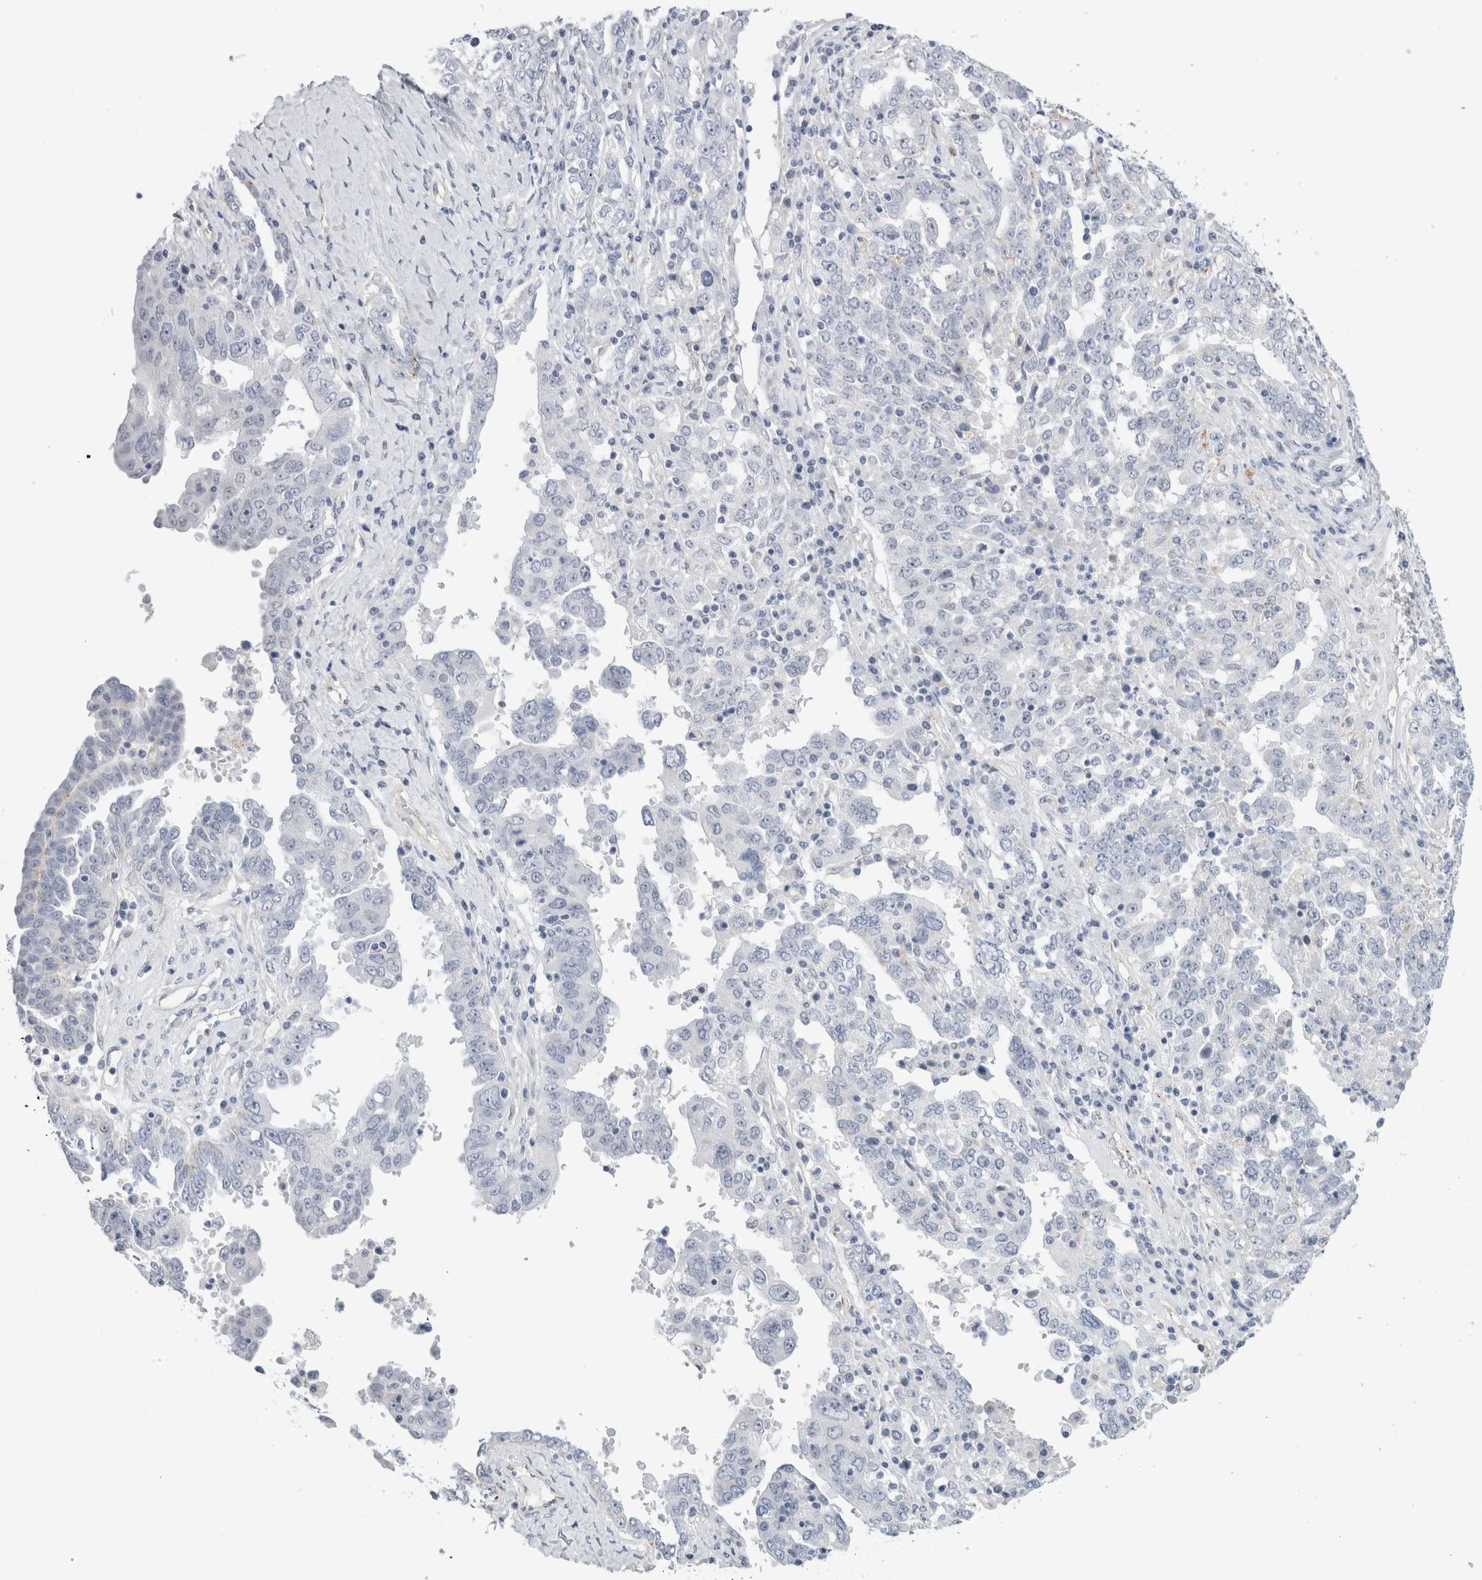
{"staining": {"intensity": "negative", "quantity": "none", "location": "none"}, "tissue": "ovarian cancer", "cell_type": "Tumor cells", "image_type": "cancer", "snomed": [{"axis": "morphology", "description": "Carcinoma, endometroid"}, {"axis": "topography", "description": "Ovary"}], "caption": "Micrograph shows no significant protein expression in tumor cells of ovarian endometroid carcinoma. (DAB (3,3'-diaminobenzidine) immunohistochemistry, high magnification).", "gene": "ANKMY1", "patient": {"sex": "female", "age": 62}}